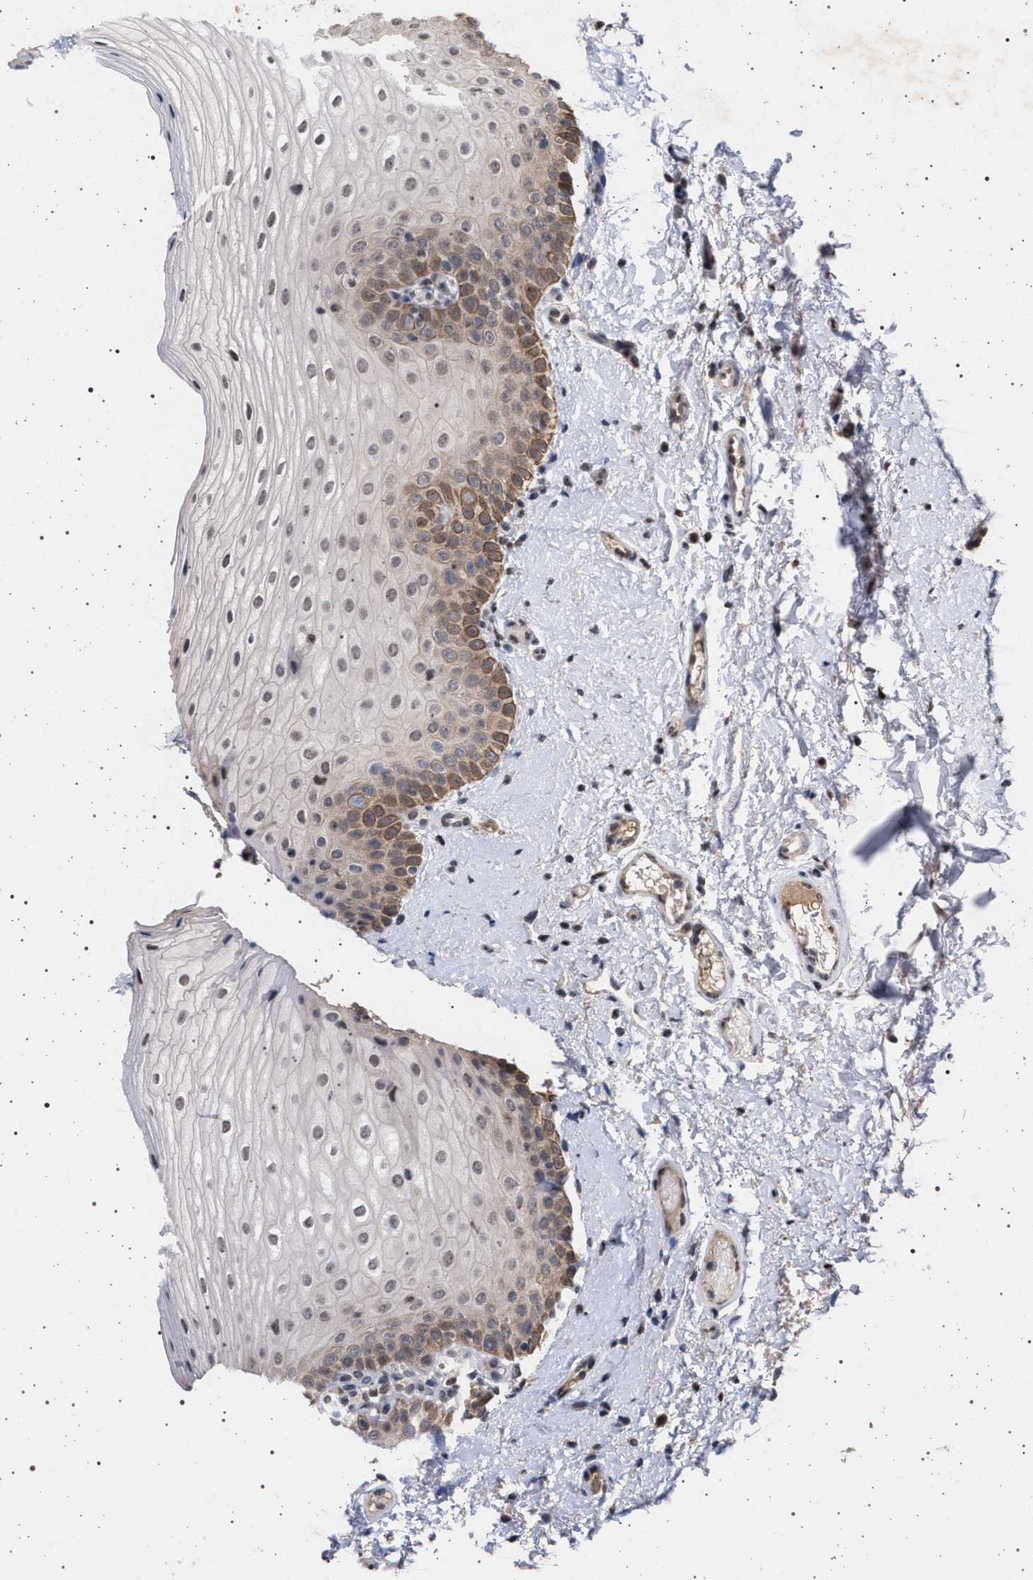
{"staining": {"intensity": "weak", "quantity": "25%-75%", "location": "nuclear"}, "tissue": "oral mucosa", "cell_type": "Squamous epithelial cells", "image_type": "normal", "snomed": [{"axis": "morphology", "description": "Normal tissue, NOS"}, {"axis": "topography", "description": "Skin"}, {"axis": "topography", "description": "Oral tissue"}], "caption": "The histopathology image reveals immunohistochemical staining of unremarkable oral mucosa. There is weak nuclear staining is appreciated in about 25%-75% of squamous epithelial cells. (brown staining indicates protein expression, while blue staining denotes nuclei).", "gene": "PHF12", "patient": {"sex": "male", "age": 84}}